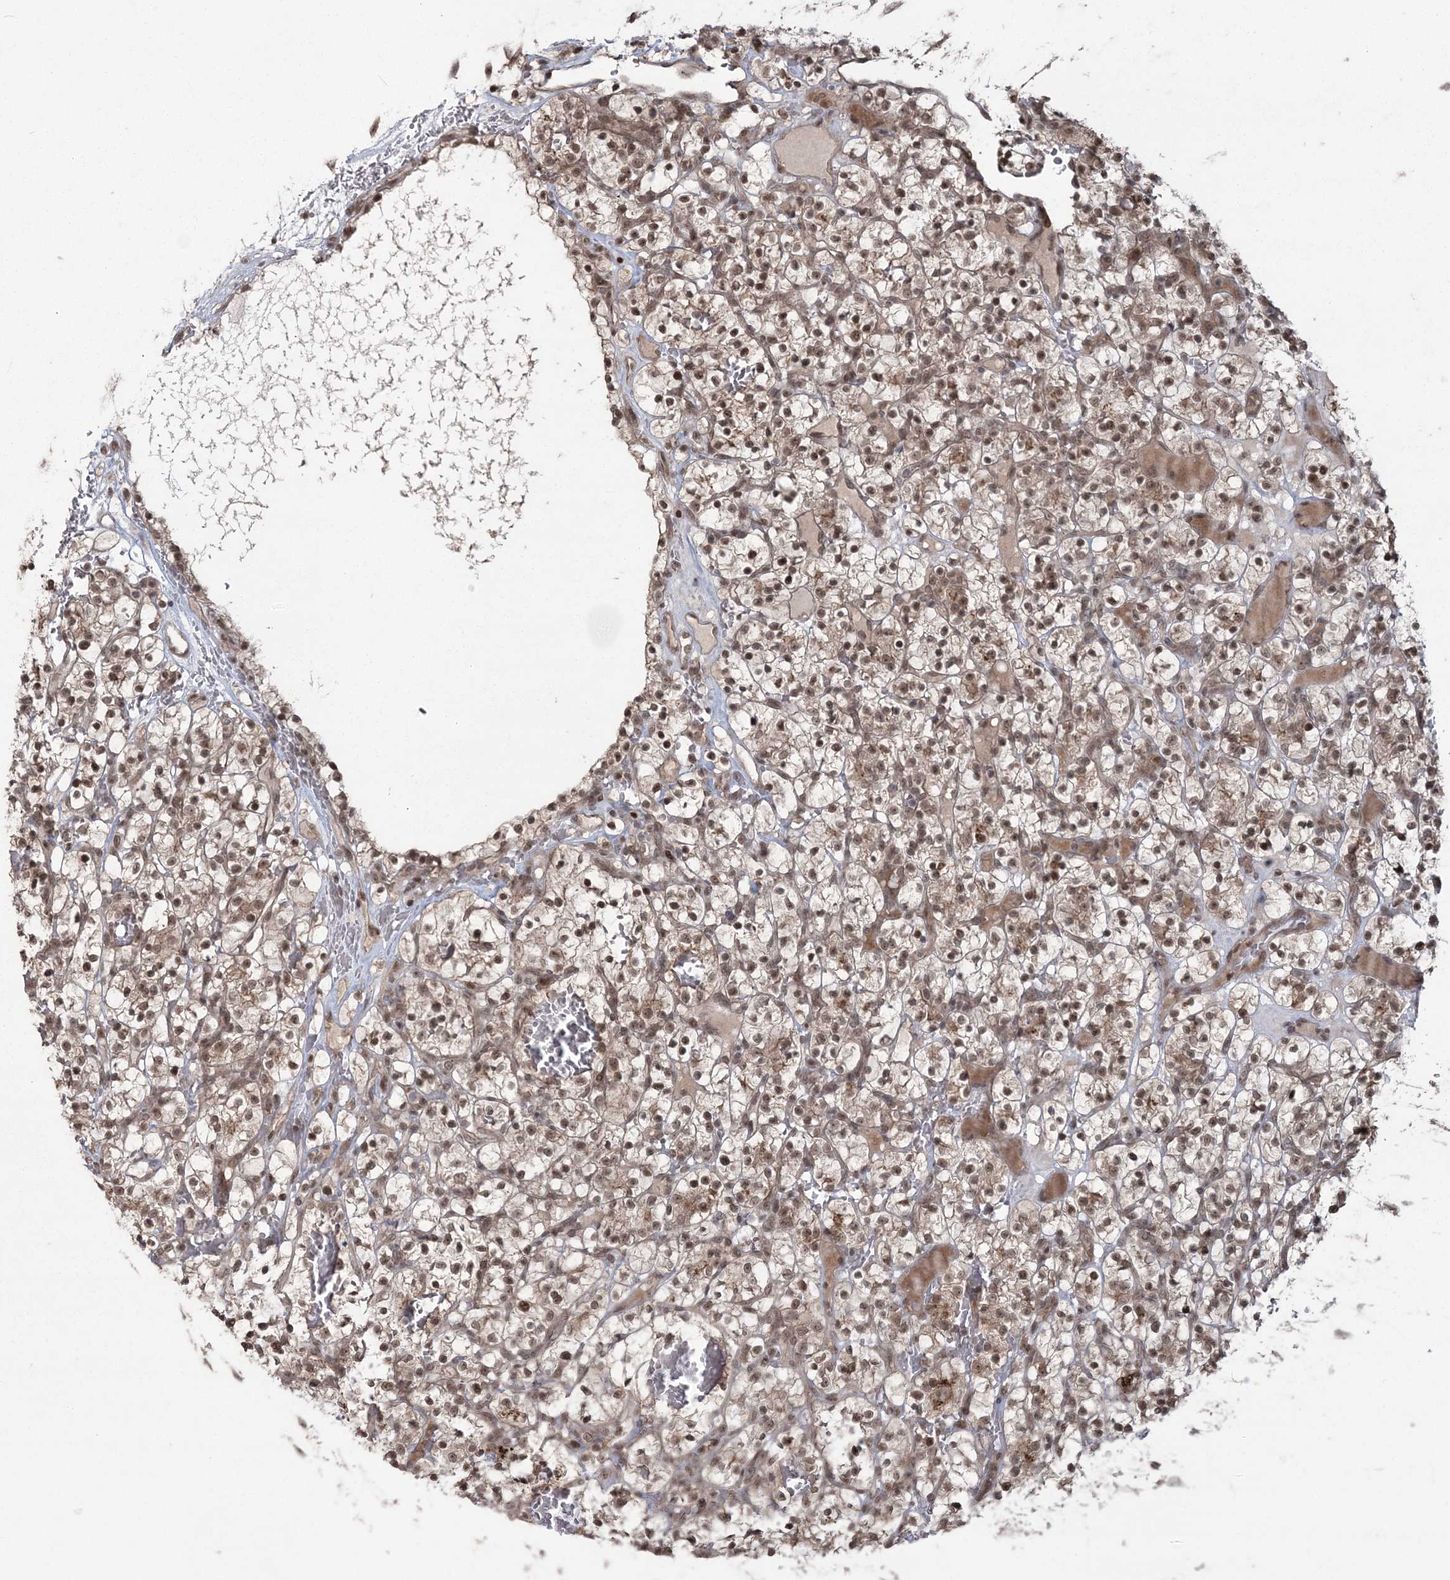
{"staining": {"intensity": "moderate", "quantity": ">75%", "location": "cytoplasmic/membranous,nuclear"}, "tissue": "renal cancer", "cell_type": "Tumor cells", "image_type": "cancer", "snomed": [{"axis": "morphology", "description": "Adenocarcinoma, NOS"}, {"axis": "topography", "description": "Kidney"}], "caption": "Immunohistochemistry of renal cancer displays medium levels of moderate cytoplasmic/membranous and nuclear expression in approximately >75% of tumor cells.", "gene": "EPB41L4A", "patient": {"sex": "female", "age": 57}}